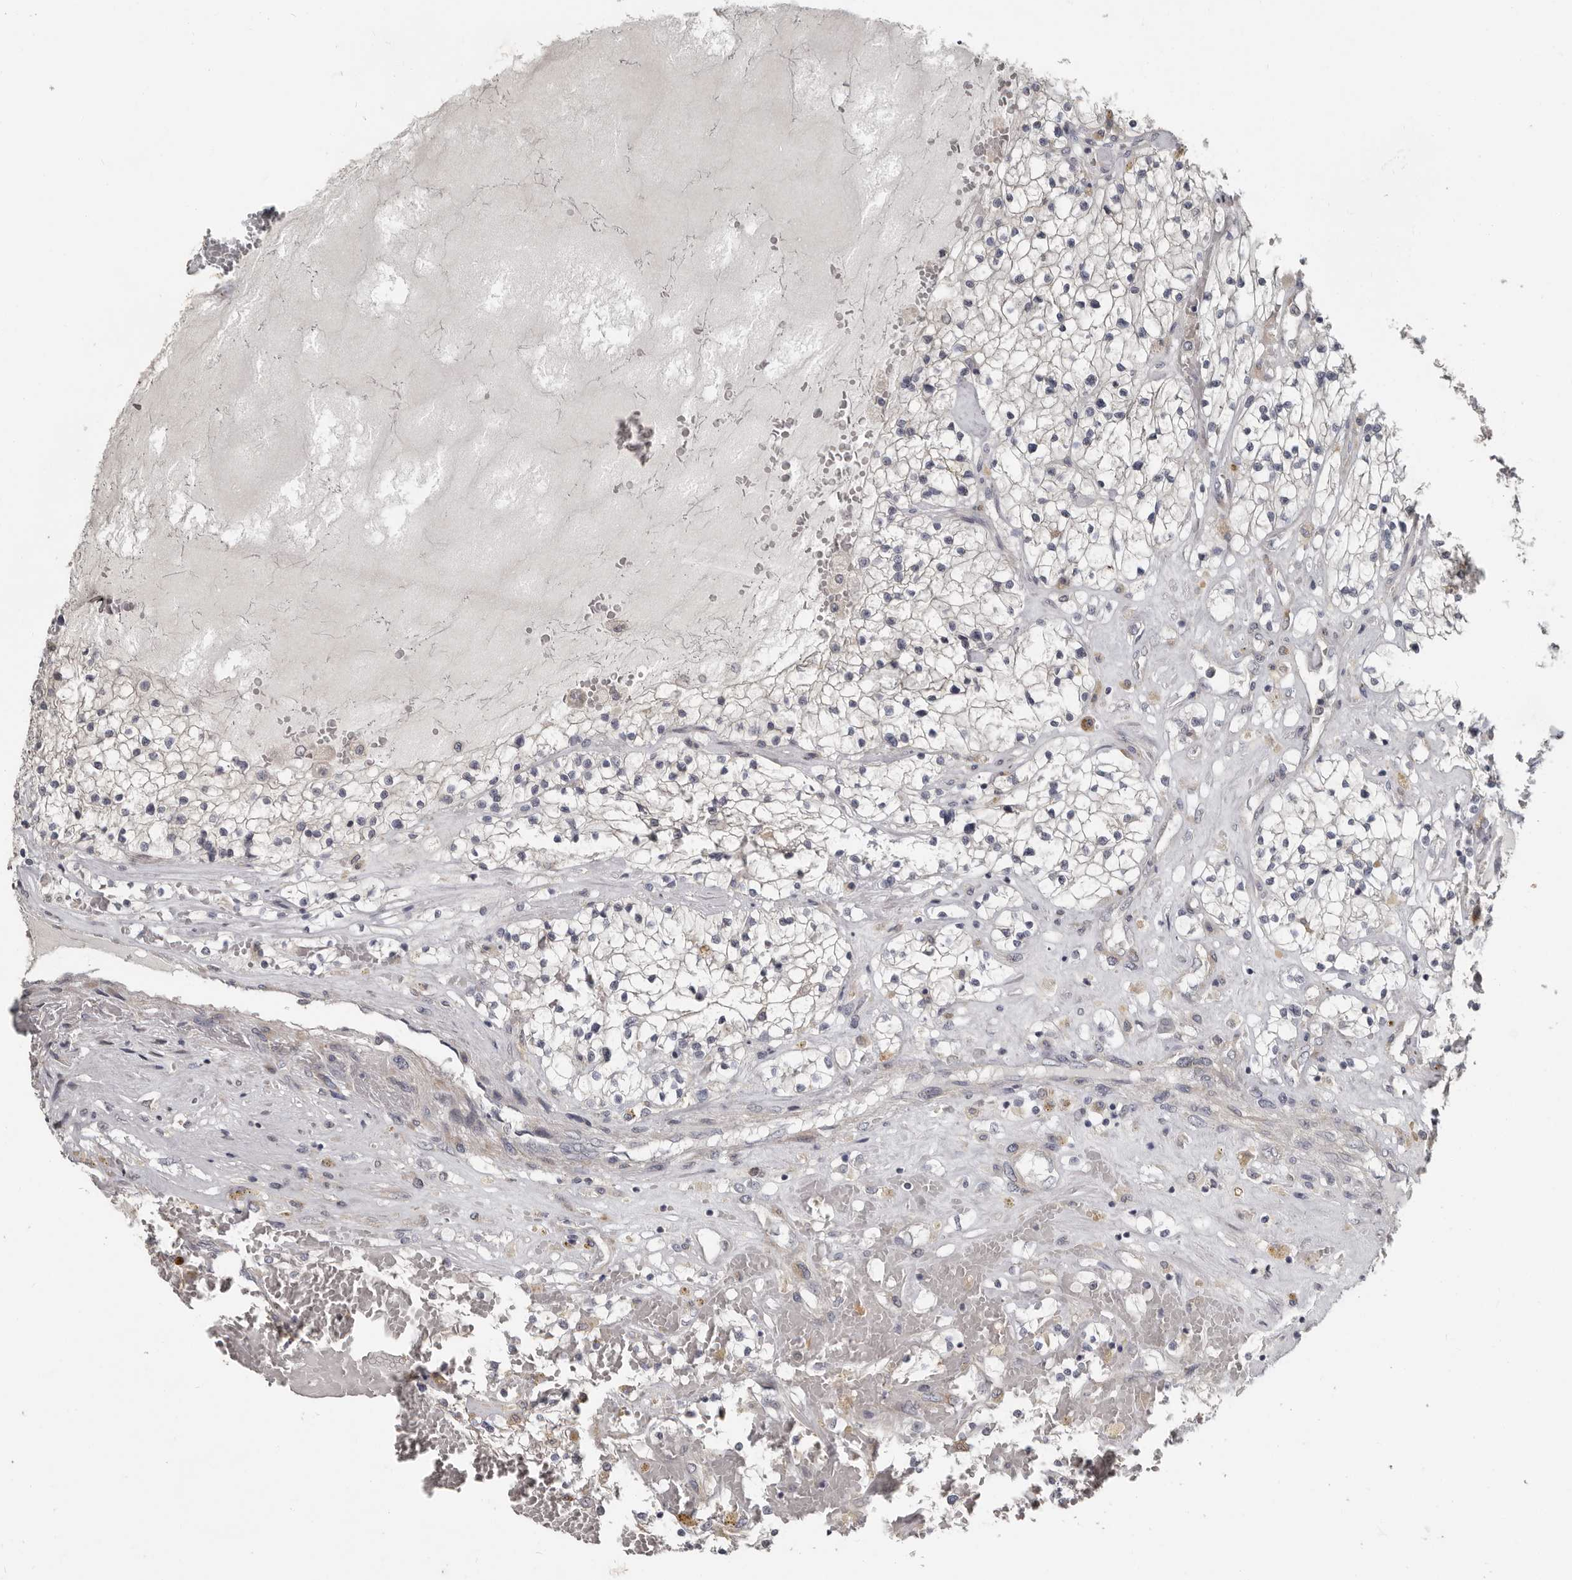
{"staining": {"intensity": "negative", "quantity": "none", "location": "none"}, "tissue": "renal cancer", "cell_type": "Tumor cells", "image_type": "cancer", "snomed": [{"axis": "morphology", "description": "Normal tissue, NOS"}, {"axis": "morphology", "description": "Adenocarcinoma, NOS"}, {"axis": "topography", "description": "Kidney"}], "caption": "The IHC micrograph has no significant expression in tumor cells of adenocarcinoma (renal) tissue.", "gene": "KCNJ8", "patient": {"sex": "male", "age": 68}}